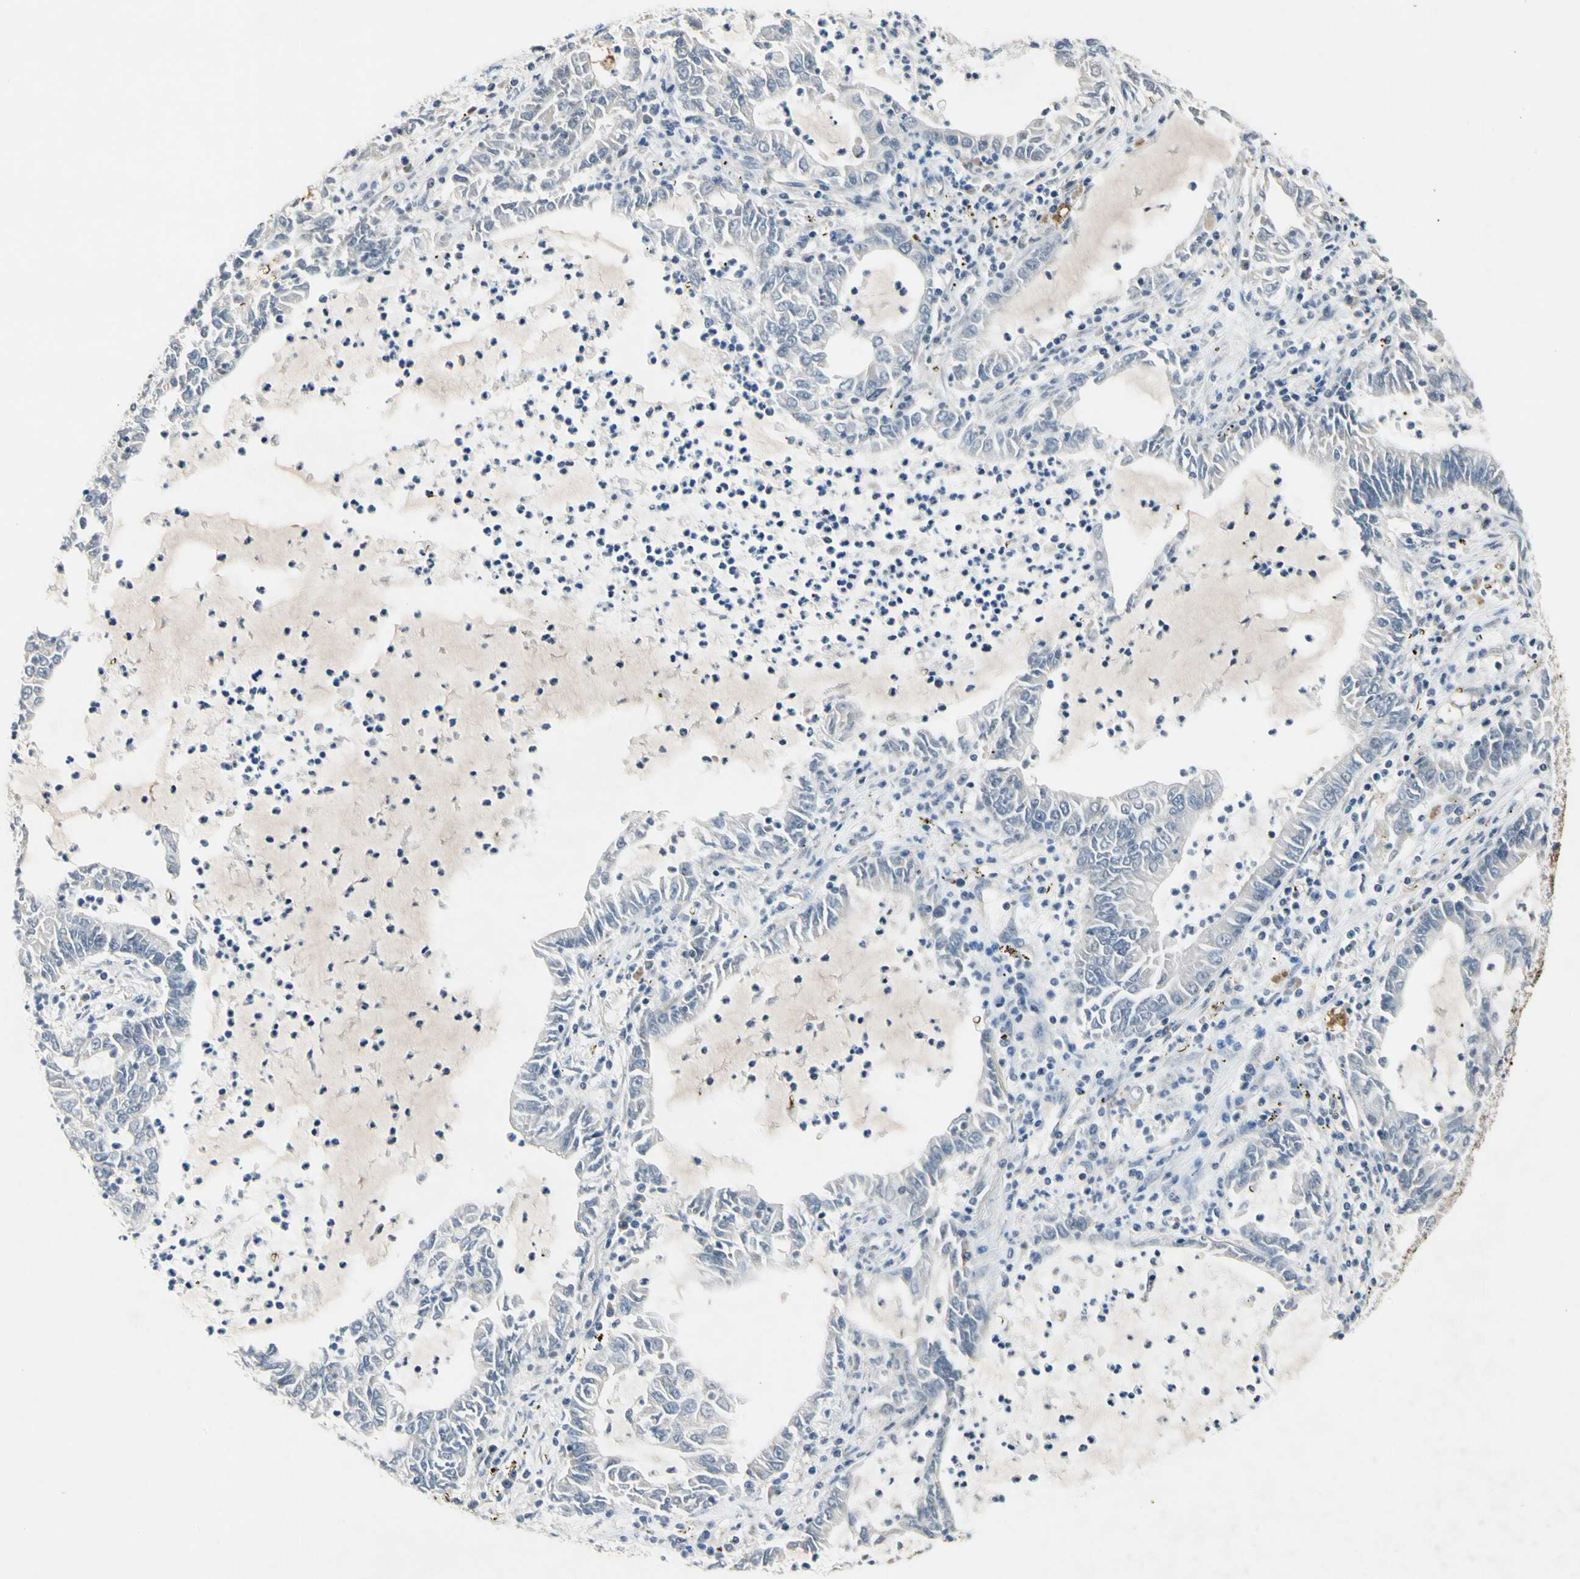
{"staining": {"intensity": "negative", "quantity": "none", "location": "none"}, "tissue": "lung cancer", "cell_type": "Tumor cells", "image_type": "cancer", "snomed": [{"axis": "morphology", "description": "Adenocarcinoma, NOS"}, {"axis": "topography", "description": "Lung"}], "caption": "An IHC histopathology image of lung cancer is shown. There is no staining in tumor cells of lung cancer.", "gene": "GAS6", "patient": {"sex": "female", "age": 51}}